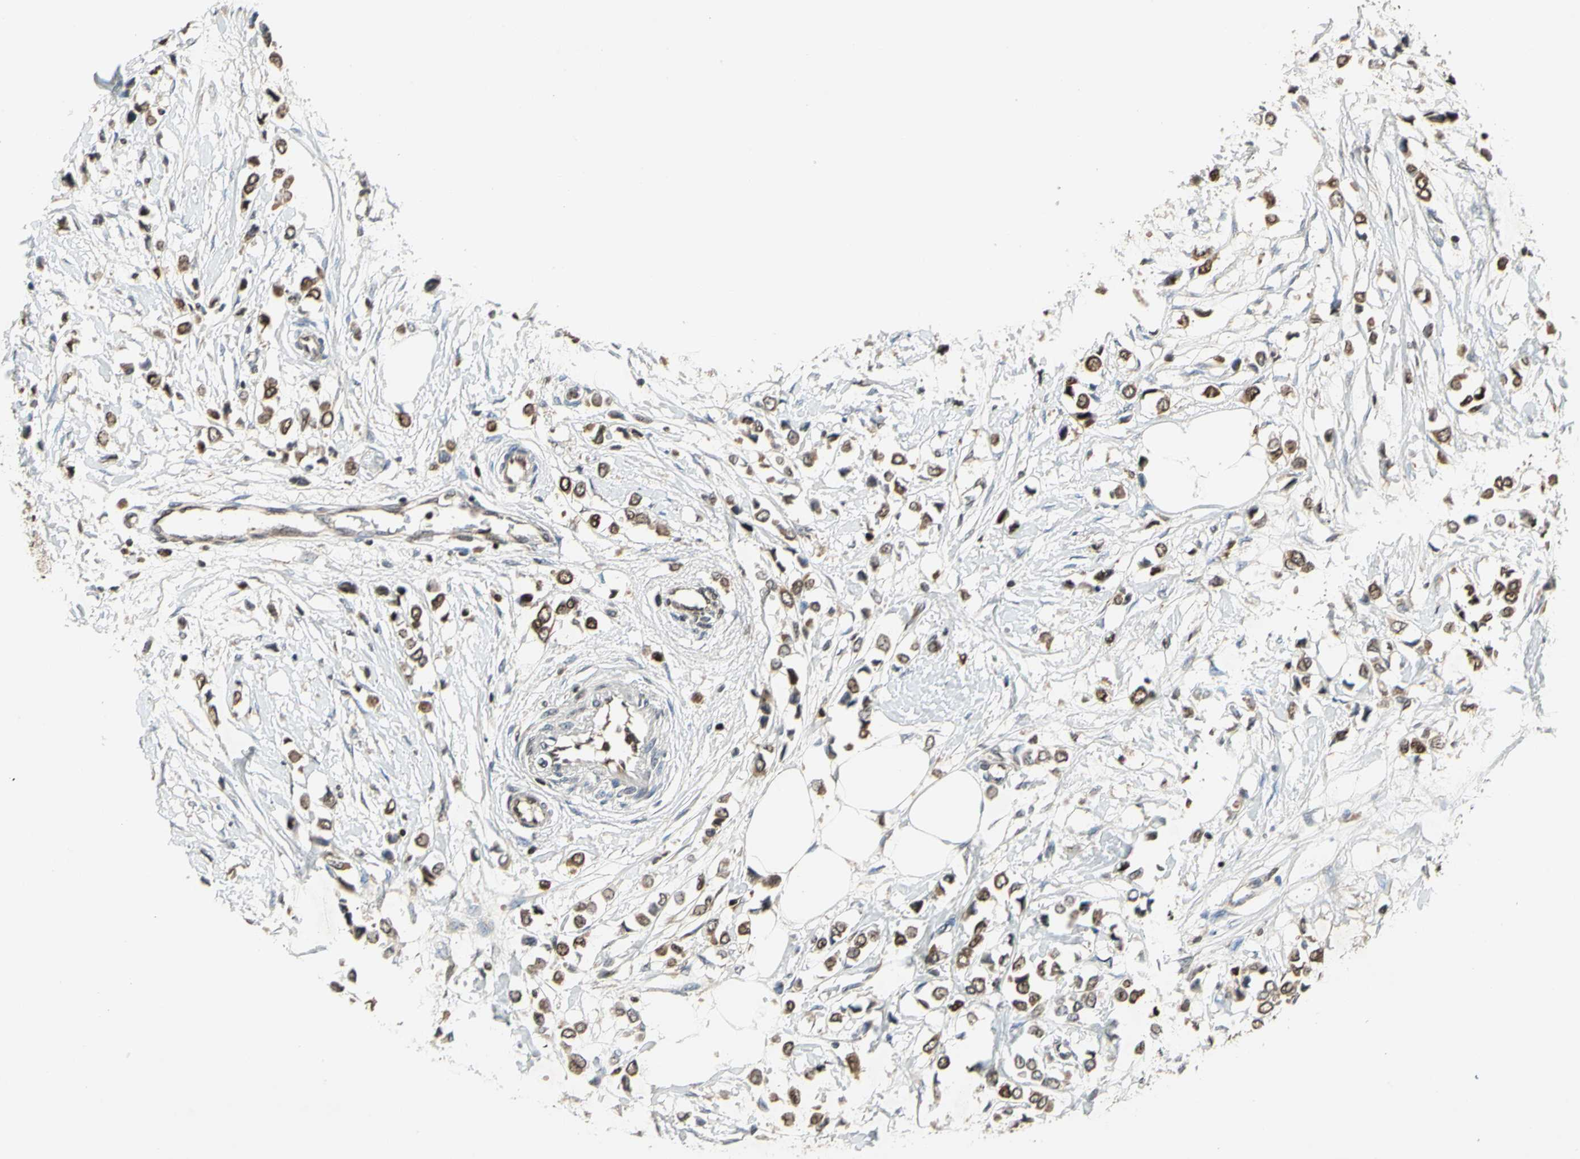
{"staining": {"intensity": "moderate", "quantity": "25%-75%", "location": "nuclear"}, "tissue": "breast cancer", "cell_type": "Tumor cells", "image_type": "cancer", "snomed": [{"axis": "morphology", "description": "Lobular carcinoma"}, {"axis": "topography", "description": "Breast"}], "caption": "Human breast lobular carcinoma stained with a brown dye displays moderate nuclear positive staining in about 25%-75% of tumor cells.", "gene": "GSR", "patient": {"sex": "female", "age": 51}}